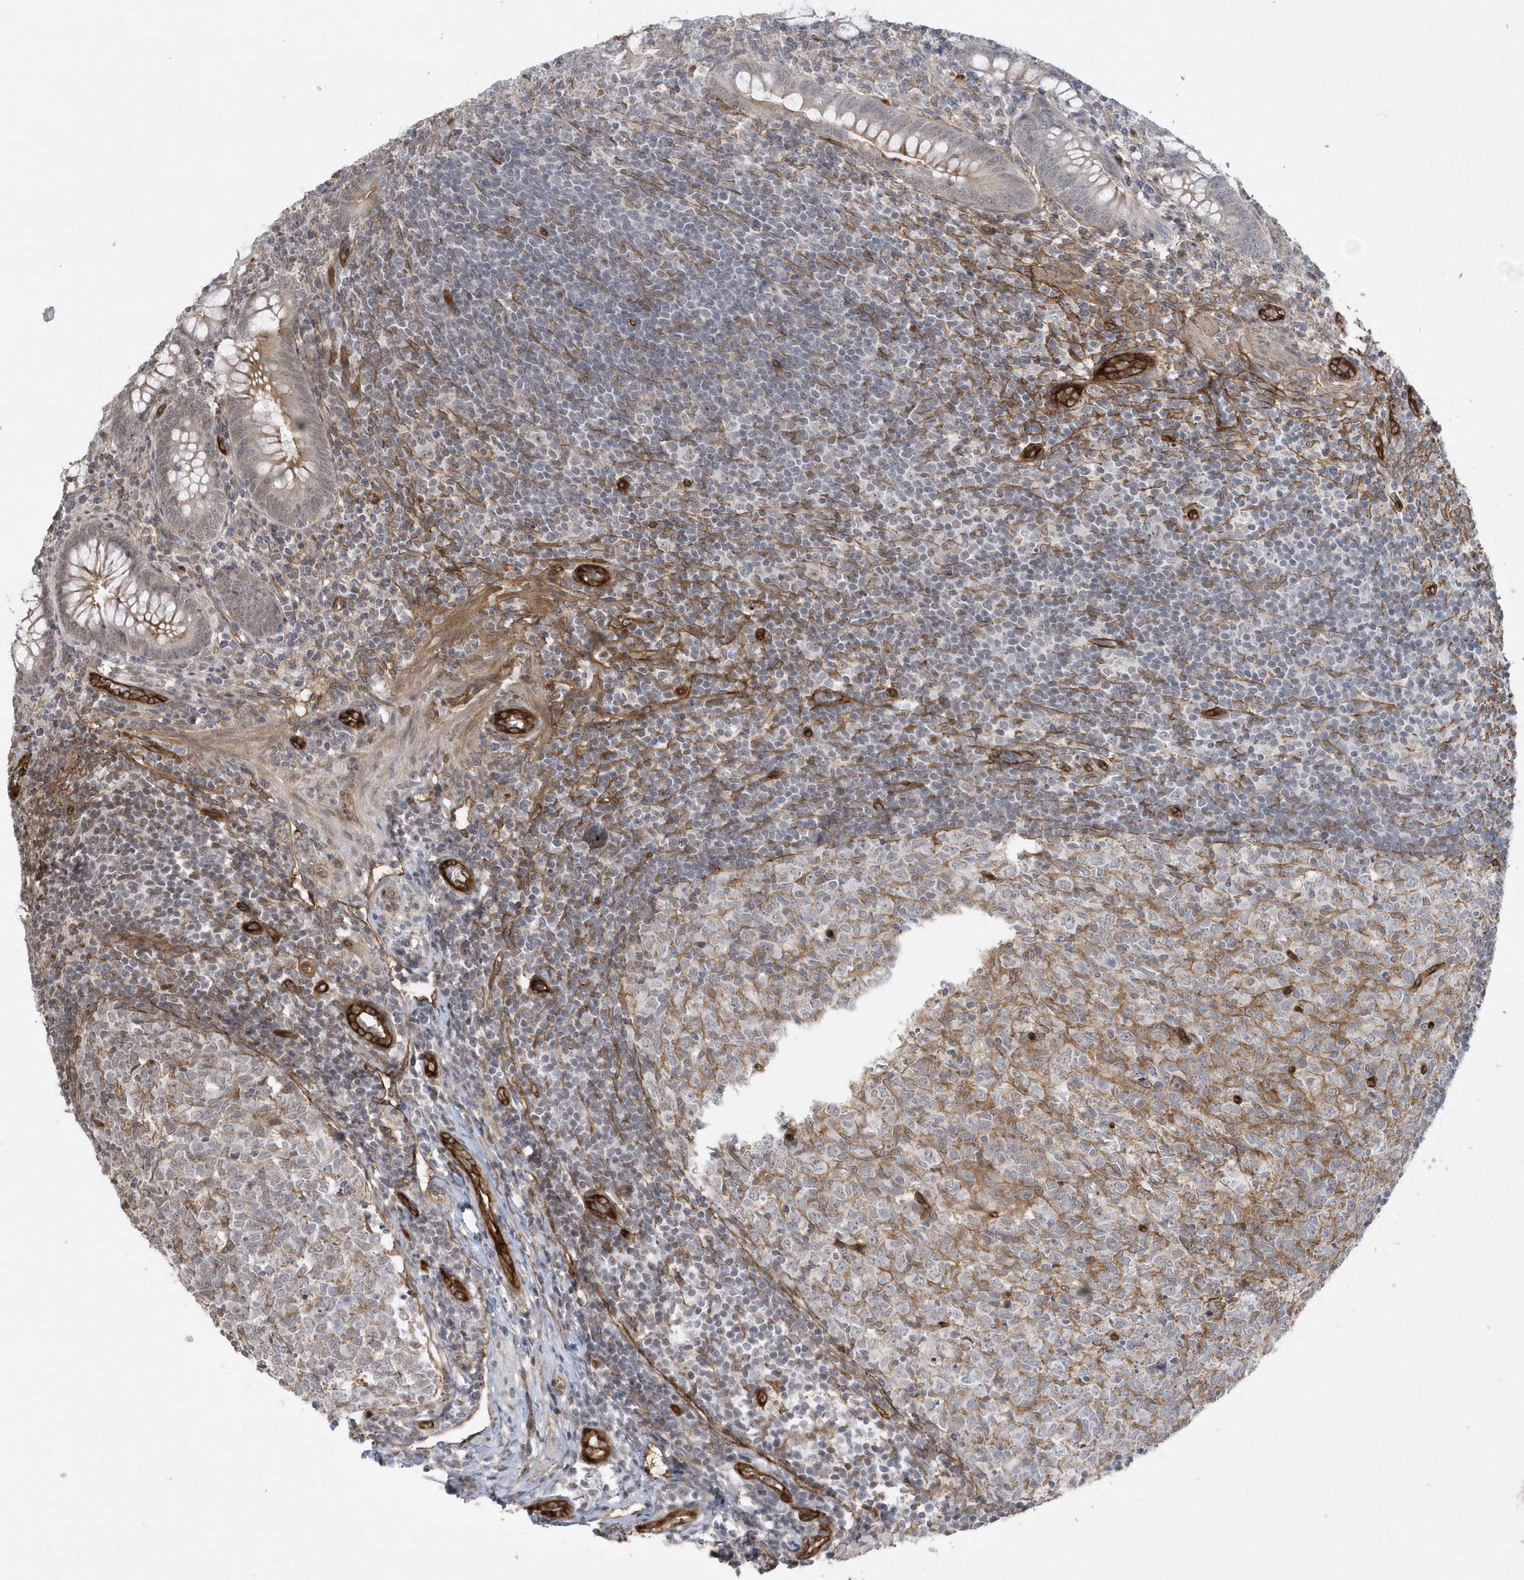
{"staining": {"intensity": "strong", "quantity": "<25%", "location": "cytoplasmic/membranous"}, "tissue": "appendix", "cell_type": "Glandular cells", "image_type": "normal", "snomed": [{"axis": "morphology", "description": "Normal tissue, NOS"}, {"axis": "topography", "description": "Appendix"}], "caption": "The photomicrograph shows staining of benign appendix, revealing strong cytoplasmic/membranous protein expression (brown color) within glandular cells.", "gene": "RAI14", "patient": {"sex": "male", "age": 14}}